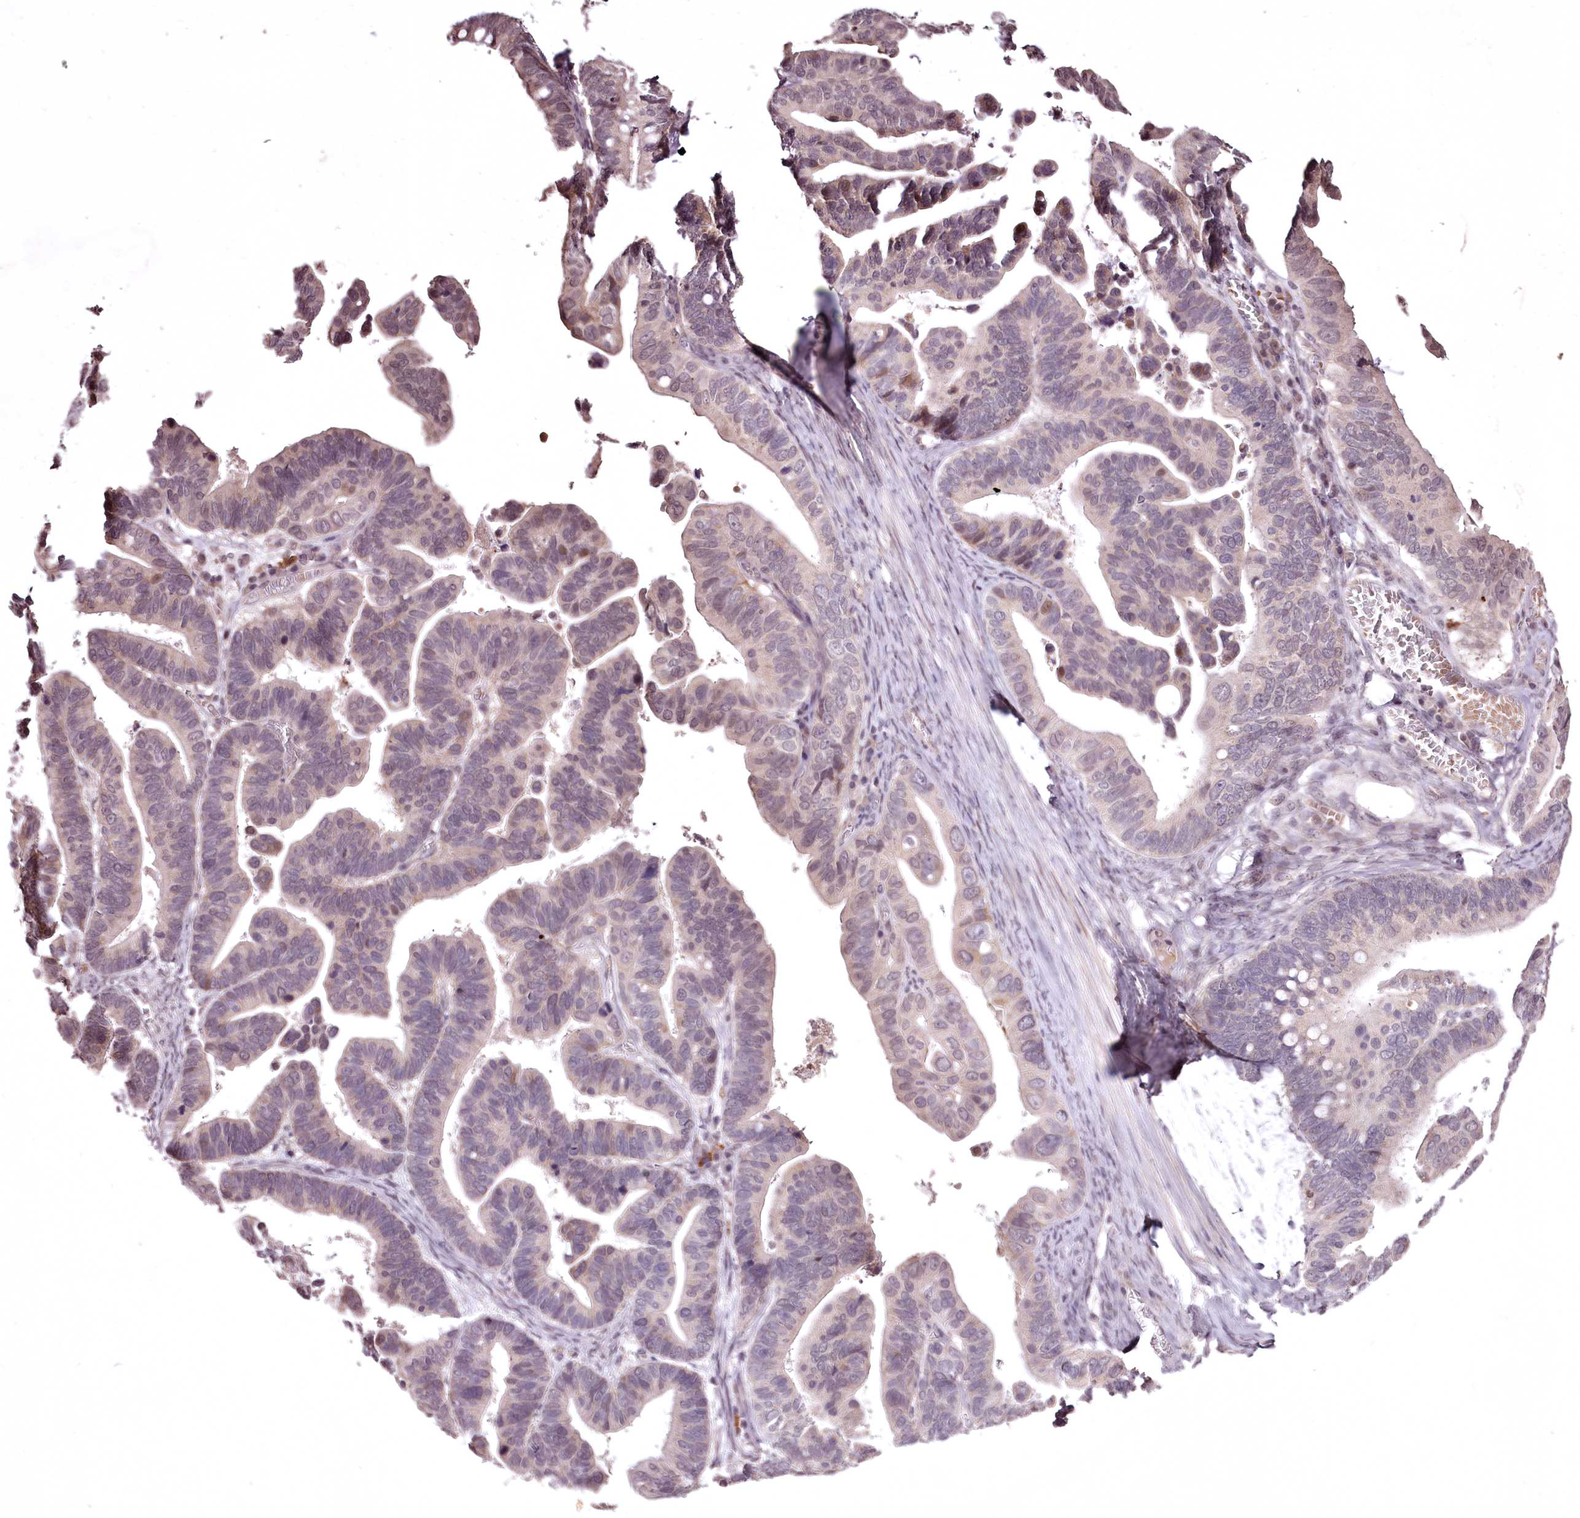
{"staining": {"intensity": "moderate", "quantity": "<25%", "location": "nuclear"}, "tissue": "ovarian cancer", "cell_type": "Tumor cells", "image_type": "cancer", "snomed": [{"axis": "morphology", "description": "Cystadenocarcinoma, serous, NOS"}, {"axis": "topography", "description": "Ovary"}], "caption": "An immunohistochemistry micrograph of neoplastic tissue is shown. Protein staining in brown shows moderate nuclear positivity in ovarian cancer within tumor cells.", "gene": "ADRA1D", "patient": {"sex": "female", "age": 56}}